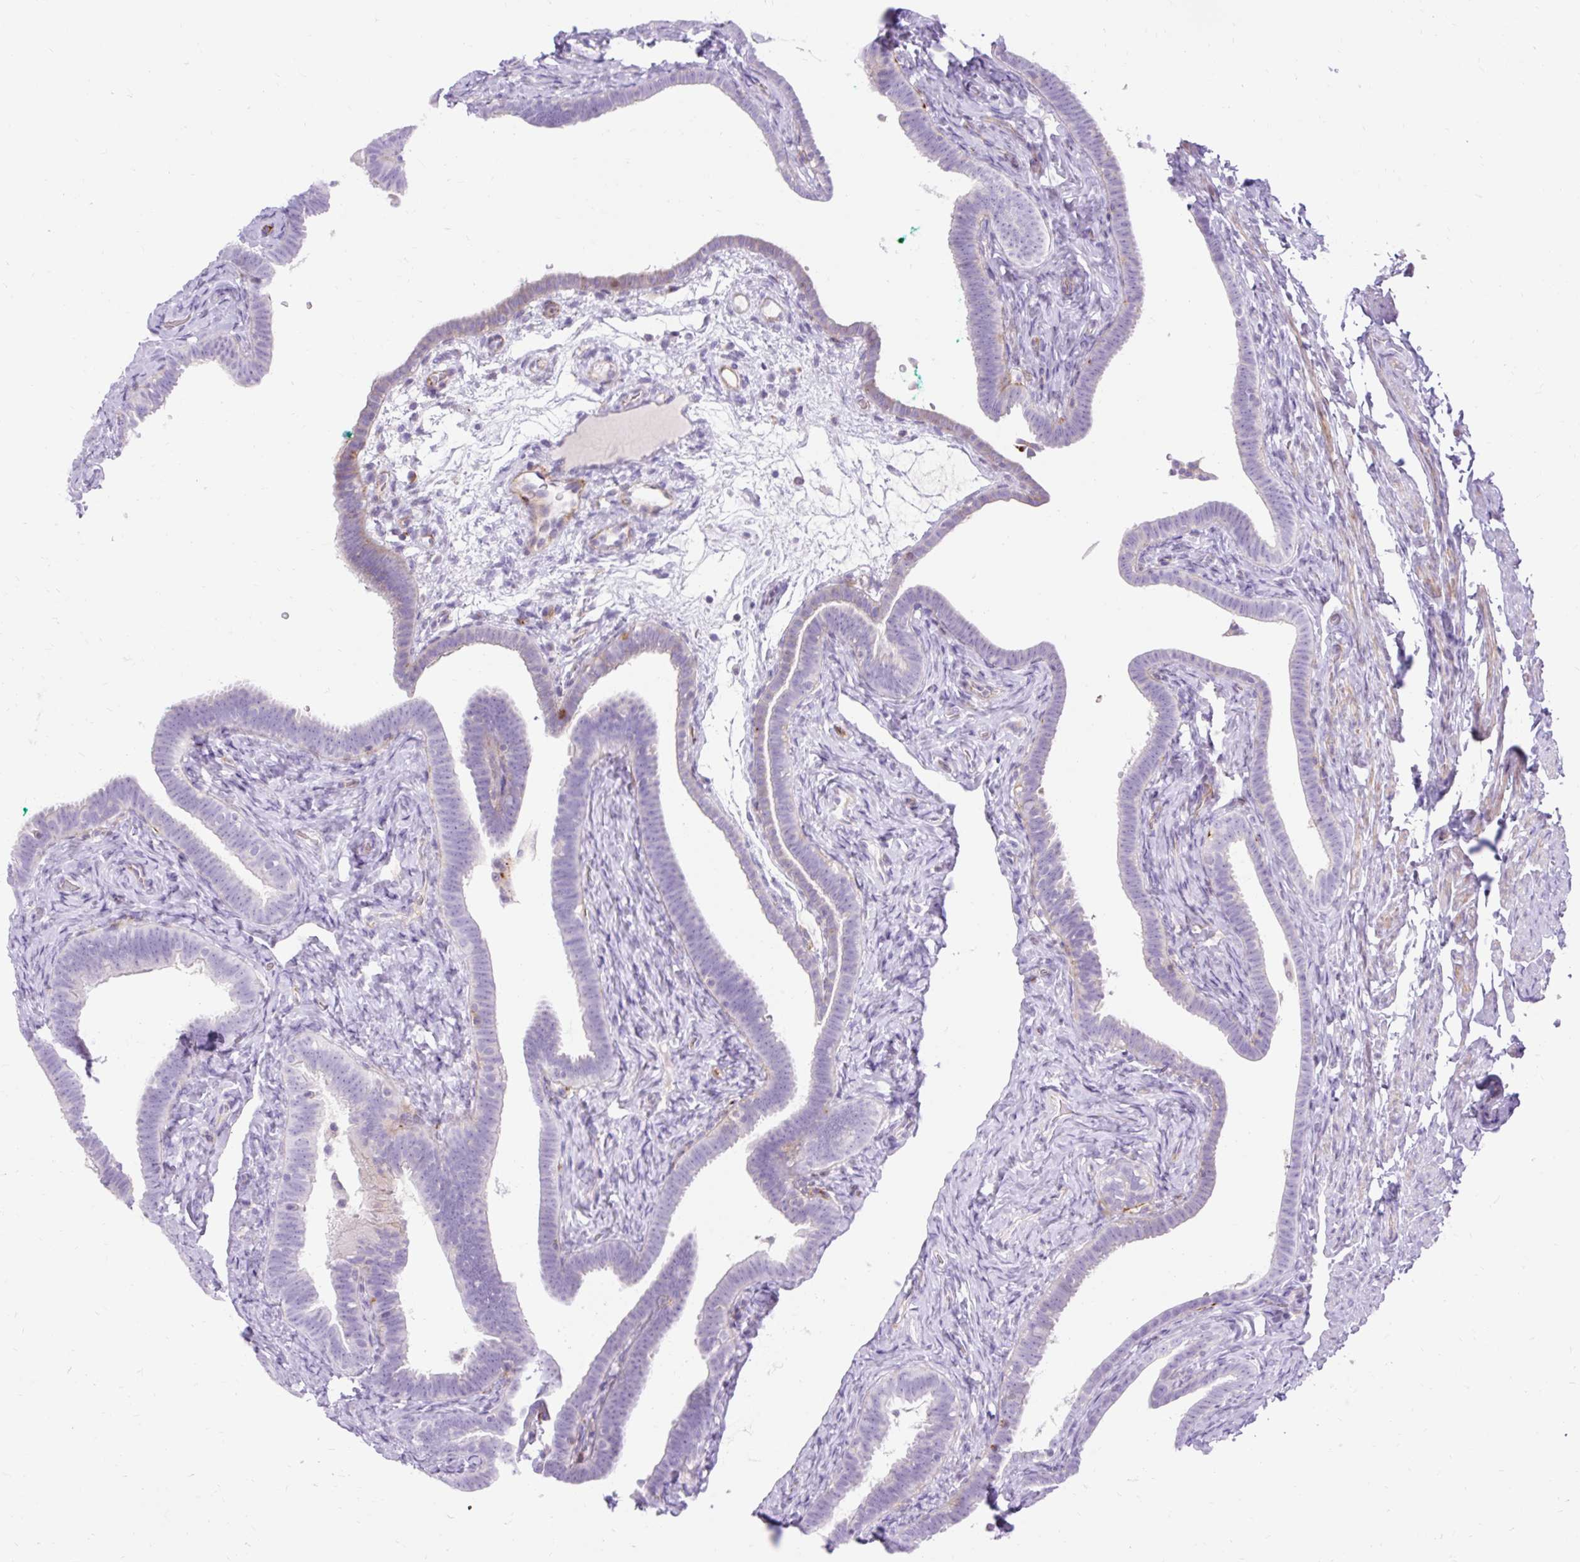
{"staining": {"intensity": "negative", "quantity": "none", "location": "none"}, "tissue": "fallopian tube", "cell_type": "Glandular cells", "image_type": "normal", "snomed": [{"axis": "morphology", "description": "Normal tissue, NOS"}, {"axis": "topography", "description": "Fallopian tube"}], "caption": "The immunohistochemistry photomicrograph has no significant expression in glandular cells of fallopian tube. (DAB (3,3'-diaminobenzidine) IHC, high magnification).", "gene": "CORO7", "patient": {"sex": "female", "age": 69}}